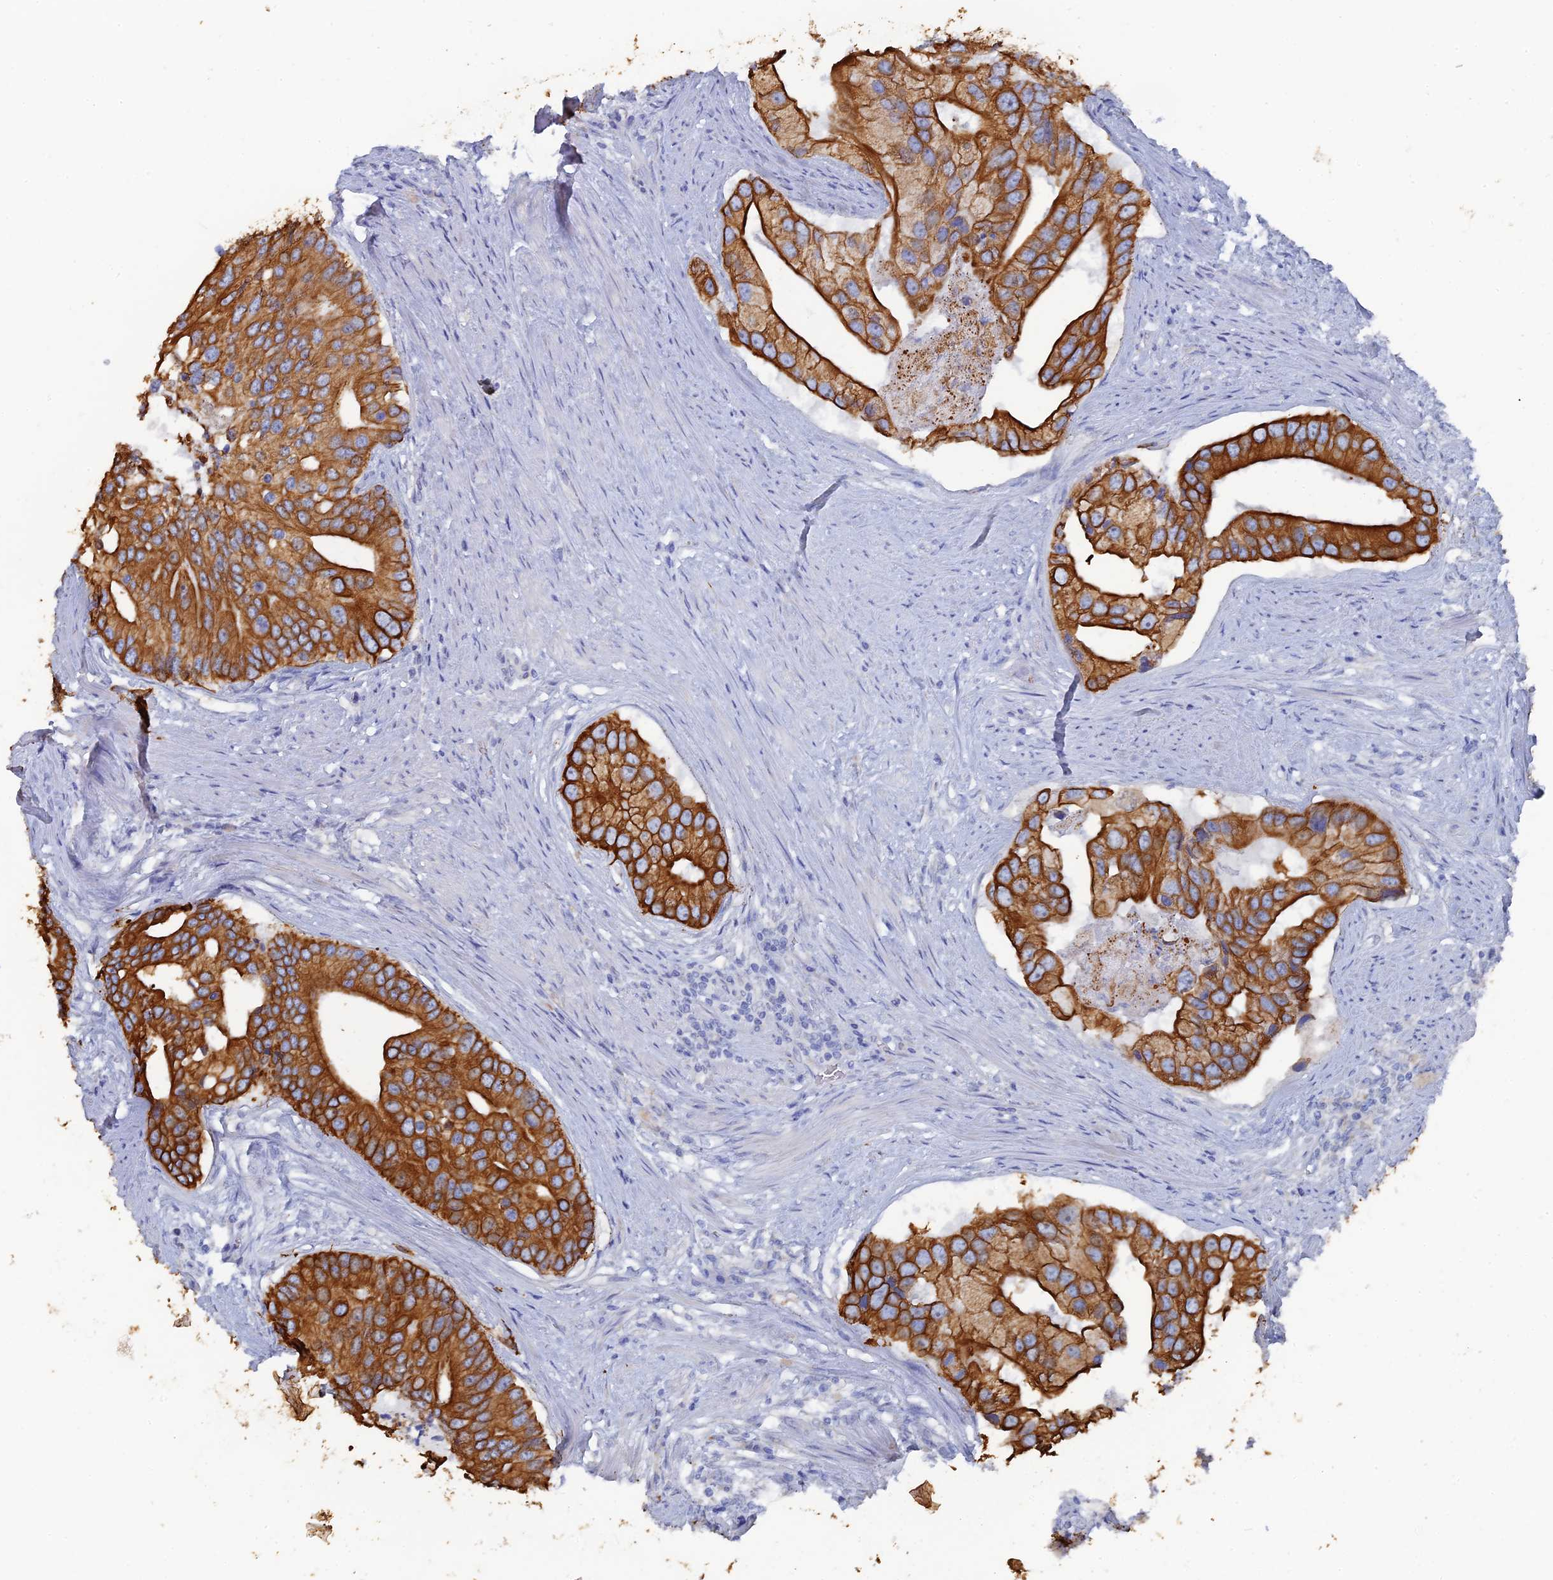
{"staining": {"intensity": "strong", "quantity": ">75%", "location": "cytoplasmic/membranous"}, "tissue": "prostate cancer", "cell_type": "Tumor cells", "image_type": "cancer", "snomed": [{"axis": "morphology", "description": "Adenocarcinoma, High grade"}, {"axis": "topography", "description": "Prostate"}], "caption": "High-magnification brightfield microscopy of prostate cancer (adenocarcinoma (high-grade)) stained with DAB (3,3'-diaminobenzidine) (brown) and counterstained with hematoxylin (blue). tumor cells exhibit strong cytoplasmic/membranous positivity is appreciated in approximately>75% of cells.", "gene": "SRFBP1", "patient": {"sex": "male", "age": 62}}